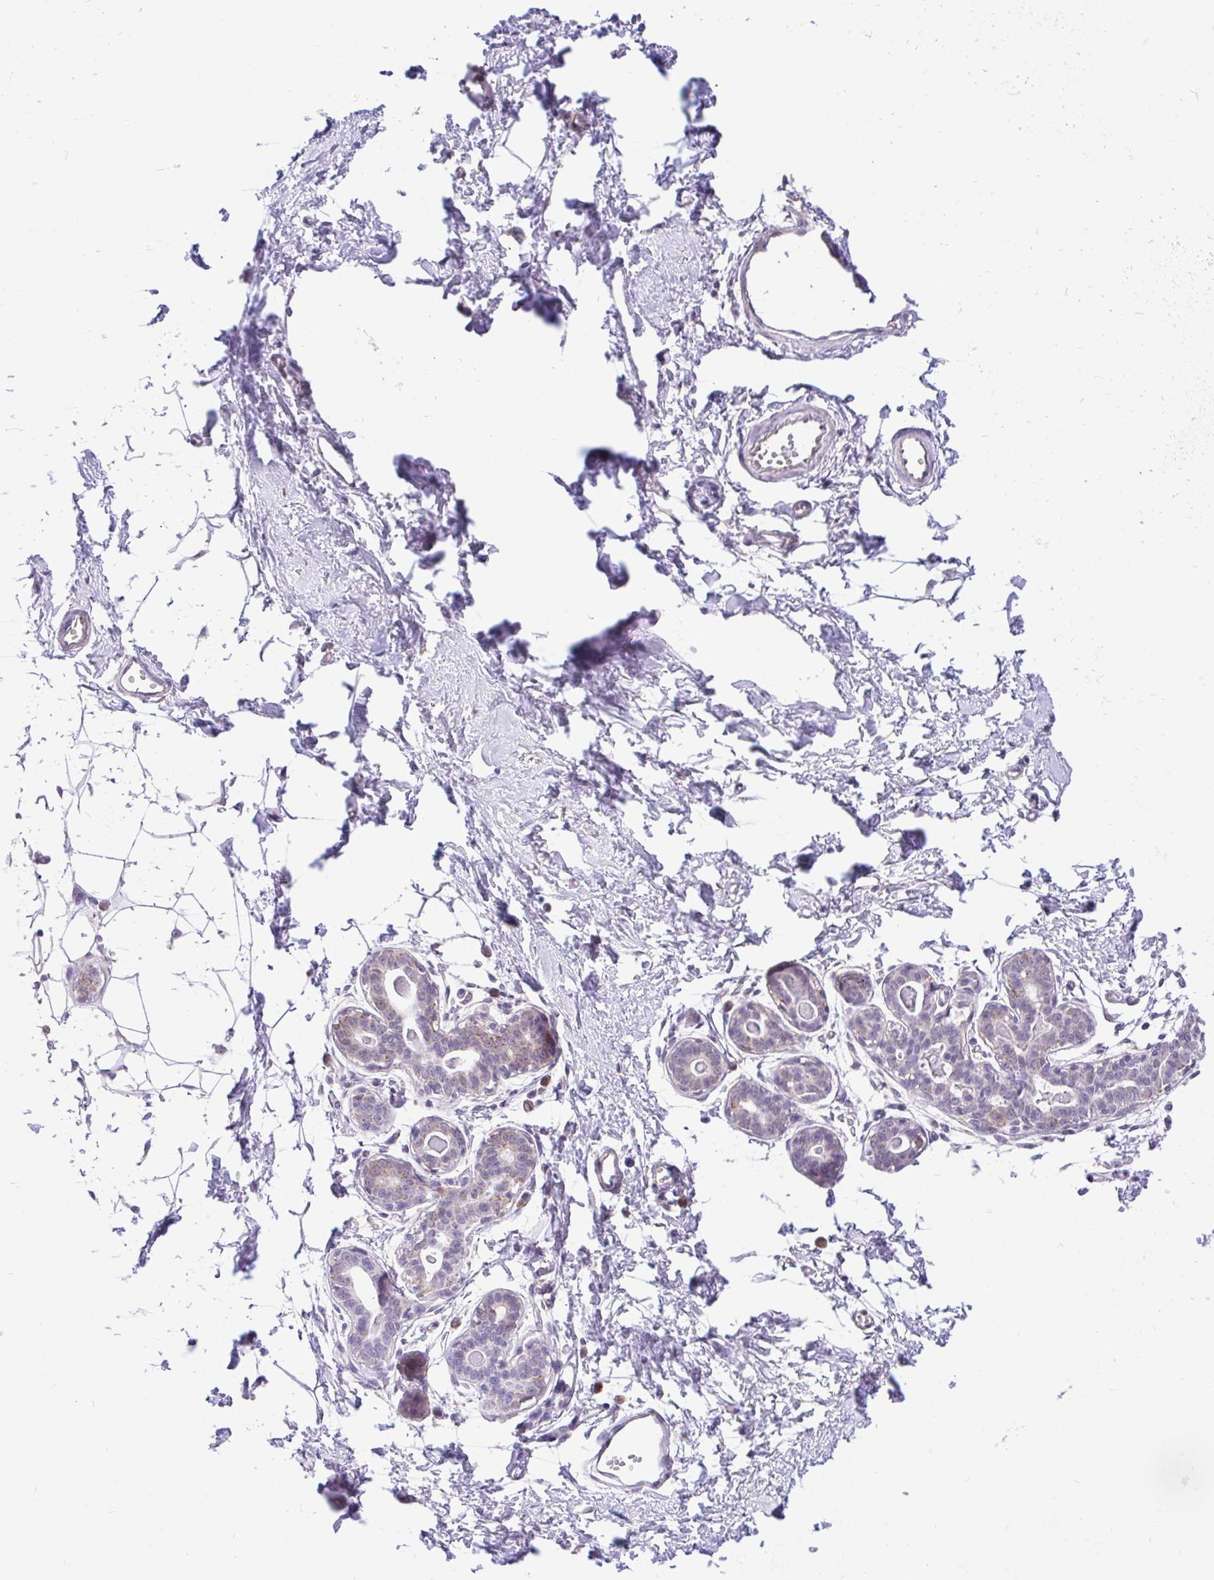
{"staining": {"intensity": "negative", "quantity": "none", "location": "none"}, "tissue": "breast", "cell_type": "Adipocytes", "image_type": "normal", "snomed": [{"axis": "morphology", "description": "Normal tissue, NOS"}, {"axis": "topography", "description": "Breast"}], "caption": "Immunohistochemistry photomicrograph of unremarkable breast stained for a protein (brown), which displays no expression in adipocytes.", "gene": "PYCR2", "patient": {"sex": "female", "age": 45}}